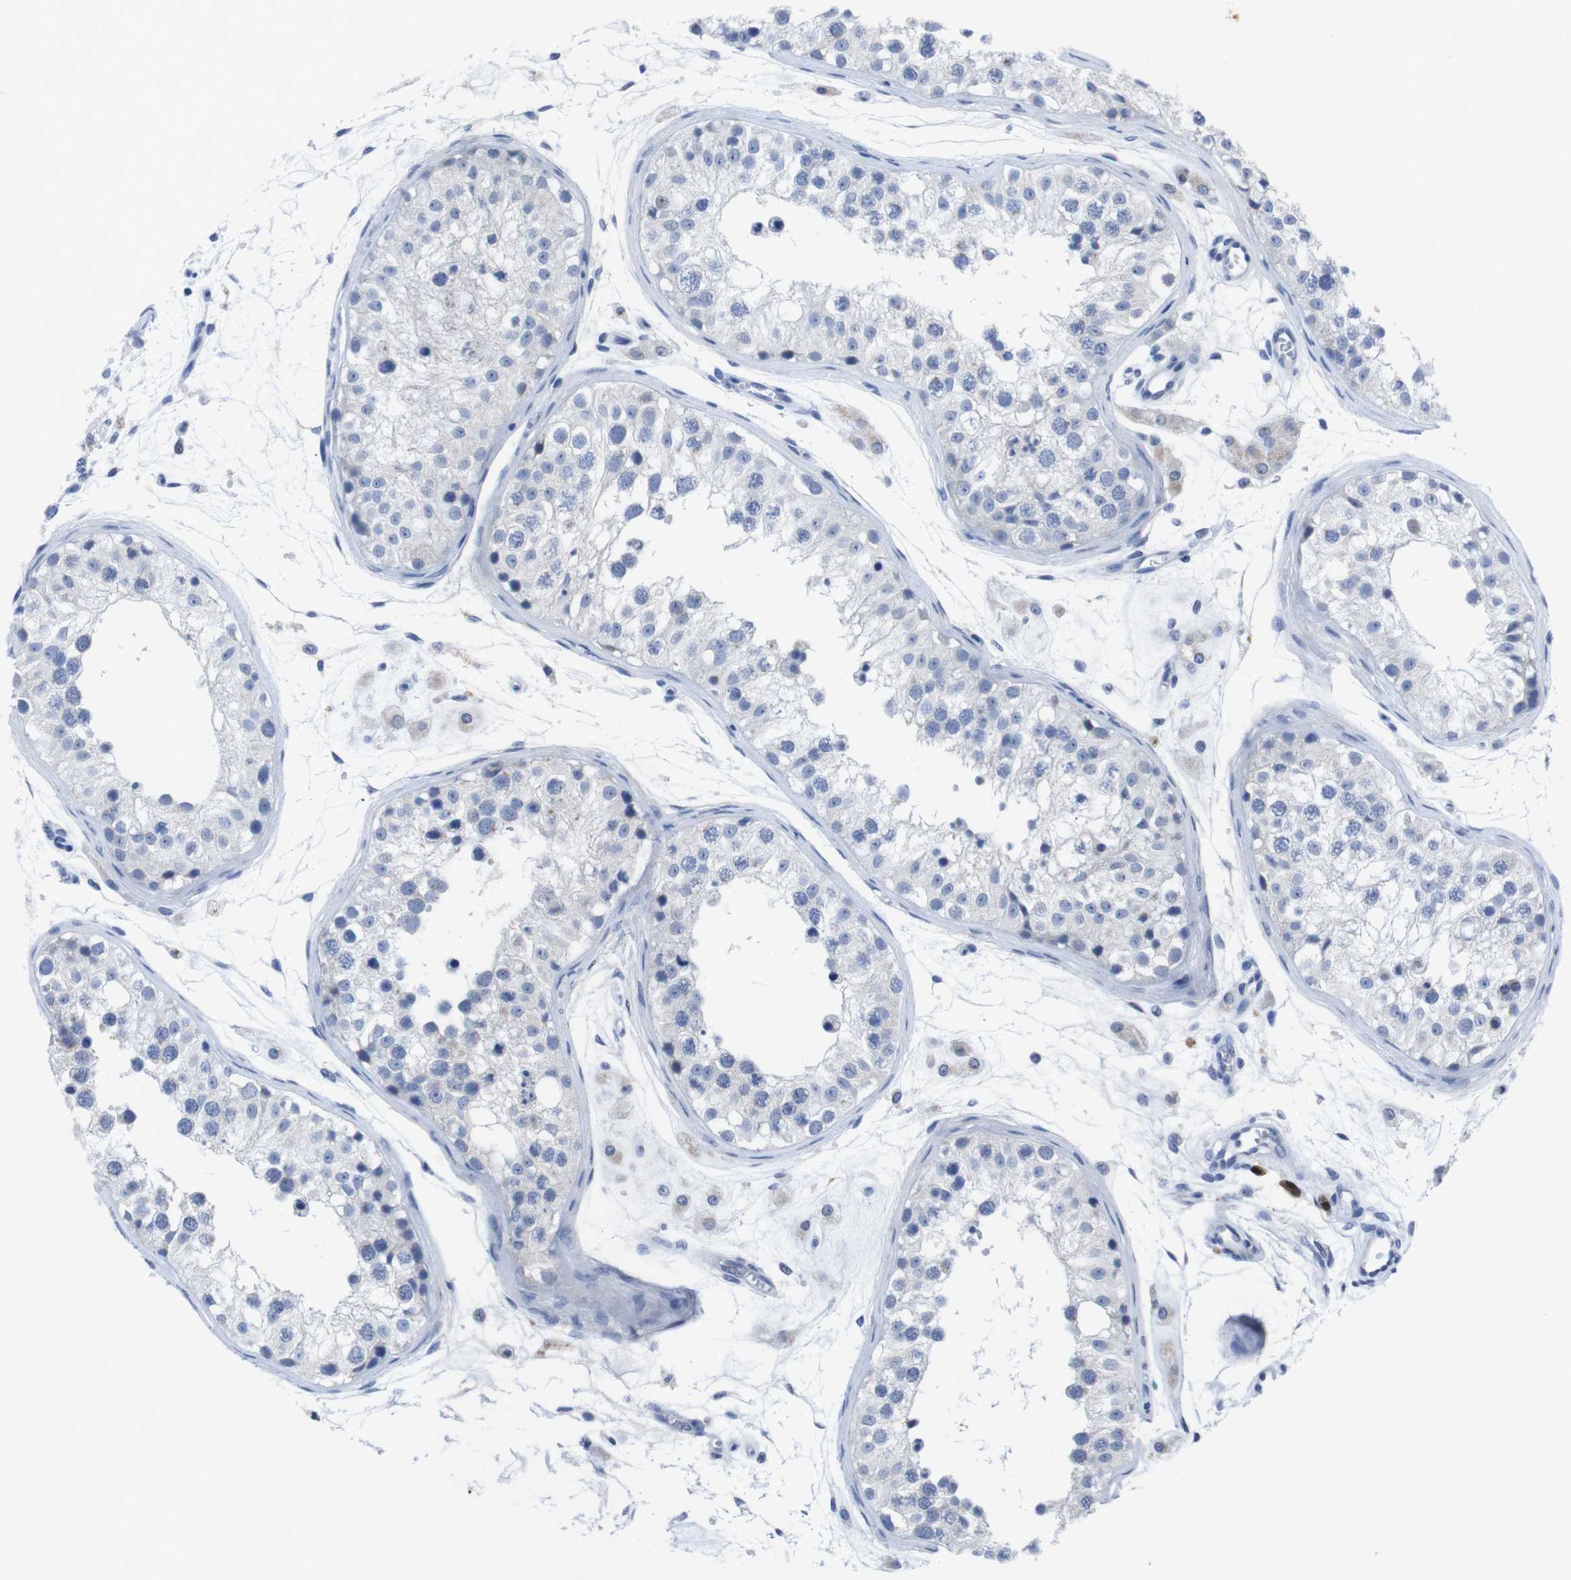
{"staining": {"intensity": "negative", "quantity": "none", "location": "none"}, "tissue": "testis", "cell_type": "Cells in seminiferous ducts", "image_type": "normal", "snomed": [{"axis": "morphology", "description": "Normal tissue, NOS"}, {"axis": "morphology", "description": "Adenocarcinoma, metastatic, NOS"}, {"axis": "topography", "description": "Testis"}], "caption": "A photomicrograph of testis stained for a protein exhibits no brown staining in cells in seminiferous ducts.", "gene": "IRF4", "patient": {"sex": "male", "age": 26}}